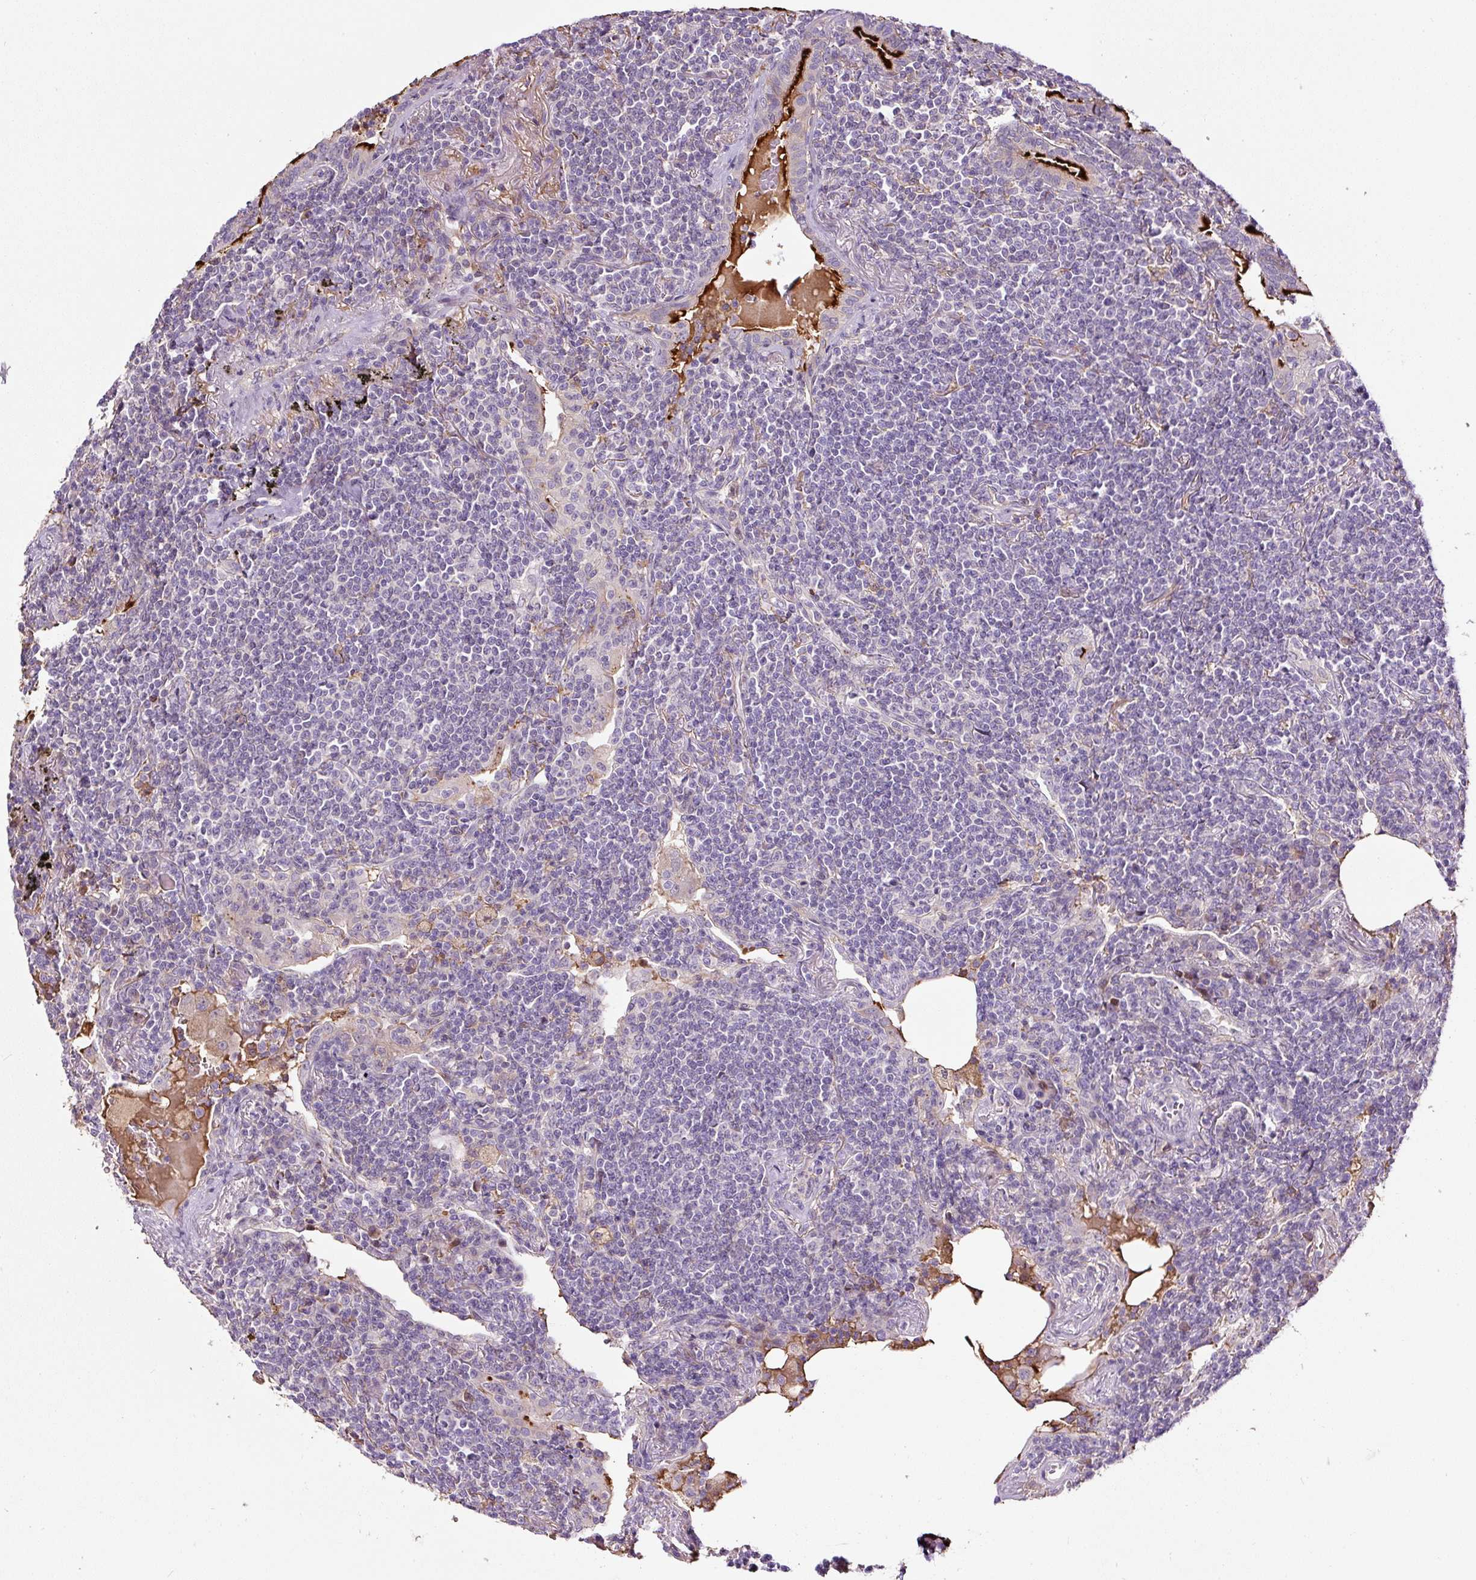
{"staining": {"intensity": "negative", "quantity": "none", "location": "none"}, "tissue": "lymphoma", "cell_type": "Tumor cells", "image_type": "cancer", "snomed": [{"axis": "morphology", "description": "Malignant lymphoma, non-Hodgkin's type, Low grade"}, {"axis": "topography", "description": "Lung"}], "caption": "Immunohistochemistry image of neoplastic tissue: human low-grade malignant lymphoma, non-Hodgkin's type stained with DAB (3,3'-diaminobenzidine) reveals no significant protein expression in tumor cells.", "gene": "LRRC24", "patient": {"sex": "female", "age": 71}}